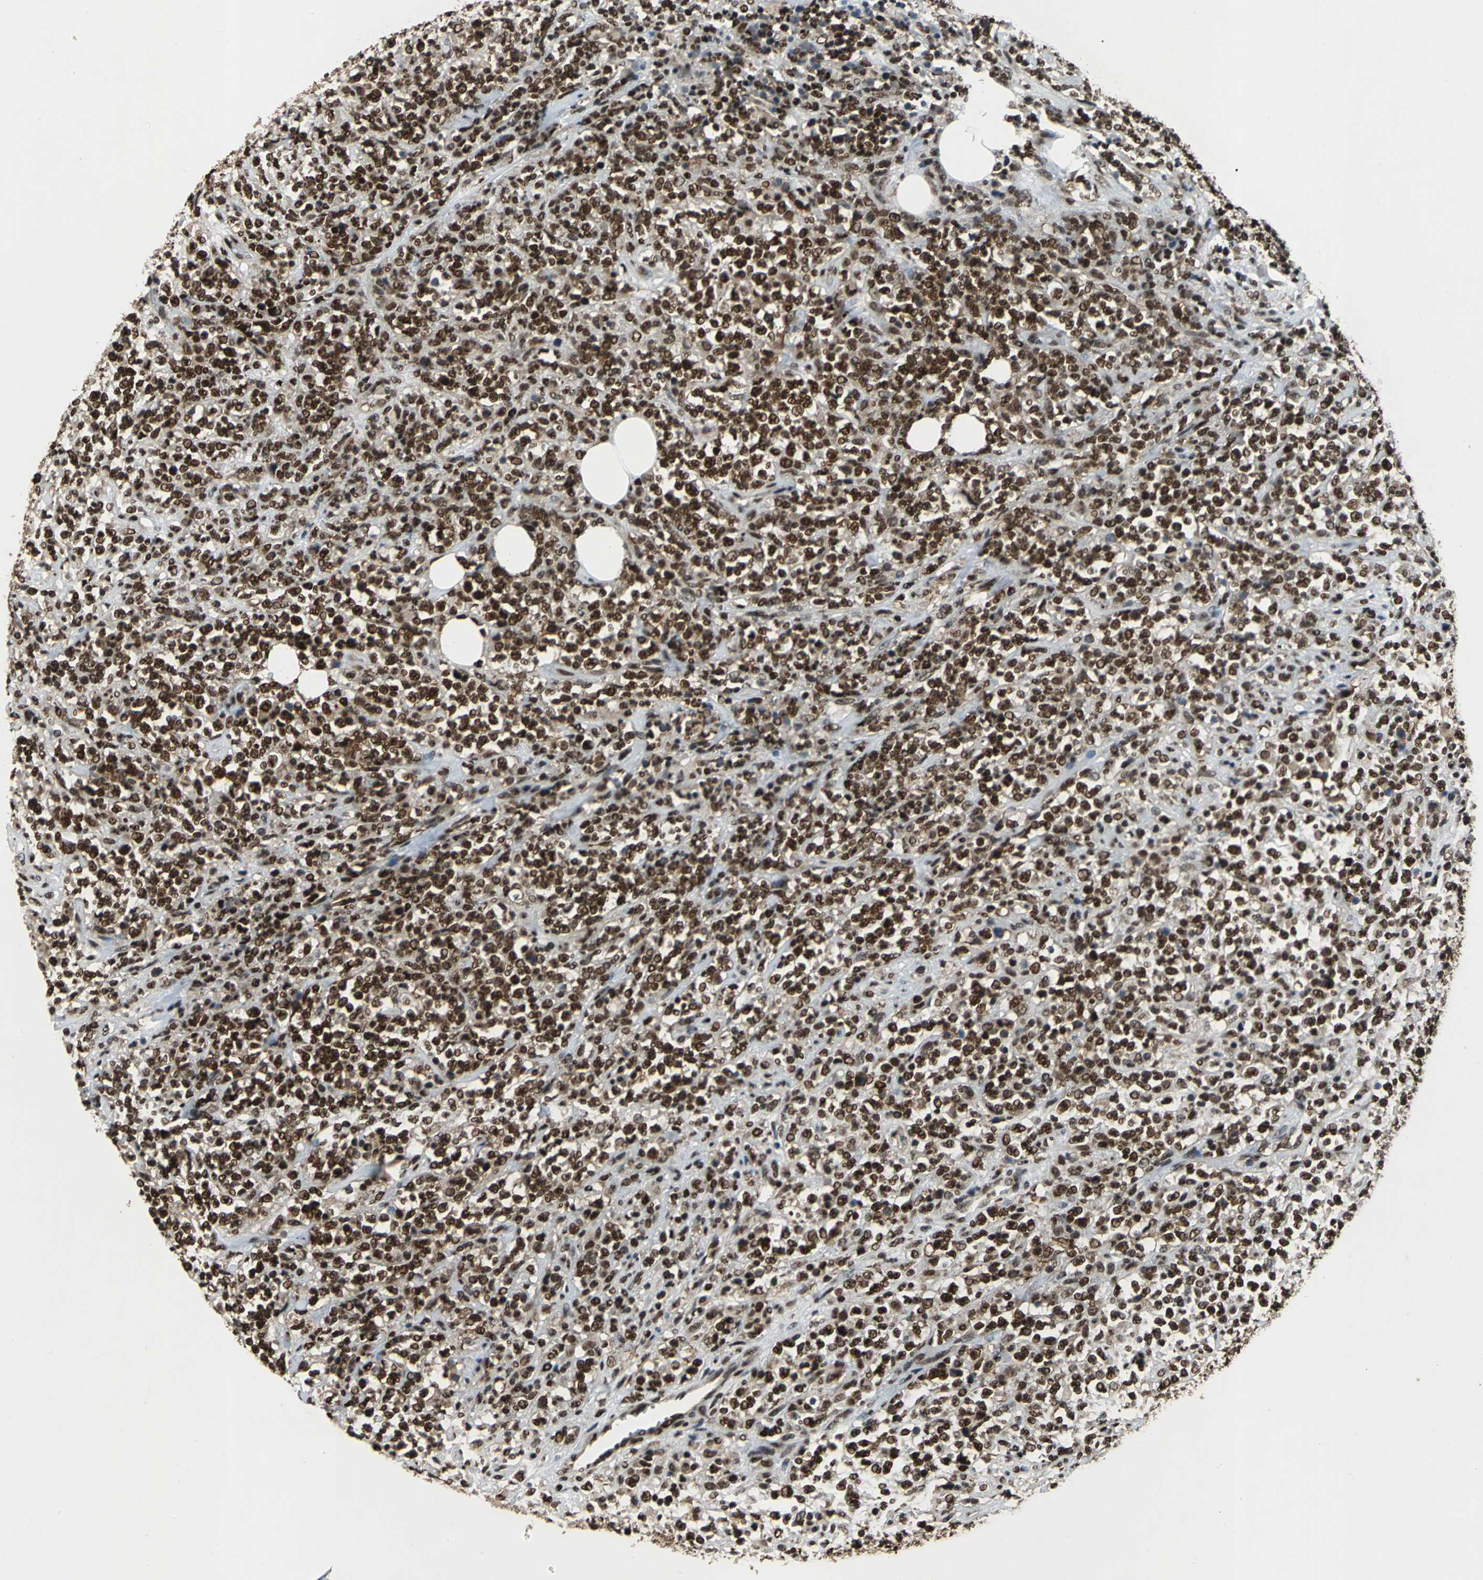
{"staining": {"intensity": "strong", "quantity": ">75%", "location": "nuclear"}, "tissue": "lymphoma", "cell_type": "Tumor cells", "image_type": "cancer", "snomed": [{"axis": "morphology", "description": "Malignant lymphoma, non-Hodgkin's type, High grade"}, {"axis": "topography", "description": "Soft tissue"}], "caption": "This photomicrograph shows IHC staining of lymphoma, with high strong nuclear positivity in approximately >75% of tumor cells.", "gene": "MTA2", "patient": {"sex": "male", "age": 18}}